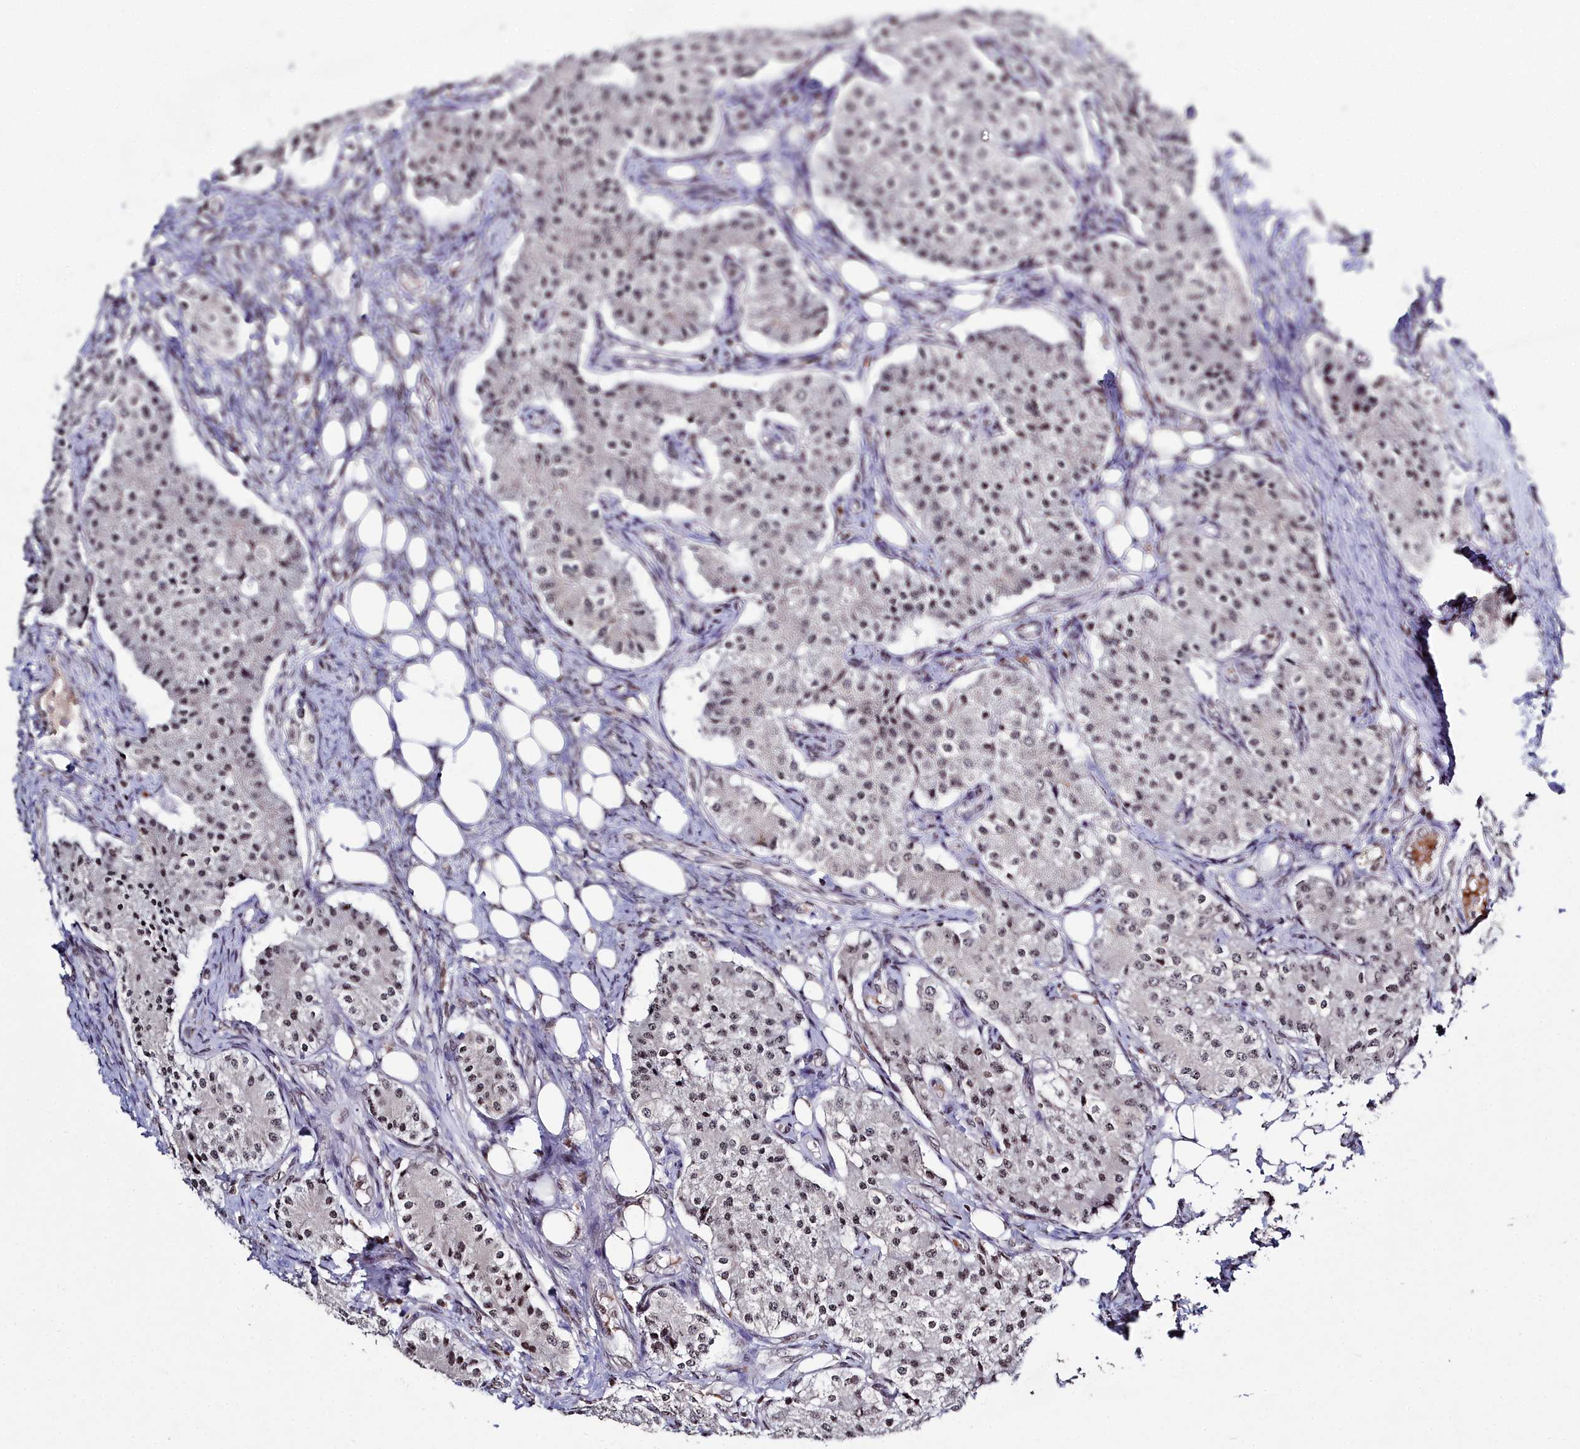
{"staining": {"intensity": "weak", "quantity": ">75%", "location": "nuclear"}, "tissue": "carcinoid", "cell_type": "Tumor cells", "image_type": "cancer", "snomed": [{"axis": "morphology", "description": "Carcinoid, malignant, NOS"}, {"axis": "topography", "description": "Colon"}], "caption": "A brown stain highlights weak nuclear expression of a protein in carcinoid tumor cells. (IHC, brightfield microscopy, high magnification).", "gene": "FZD4", "patient": {"sex": "female", "age": 52}}